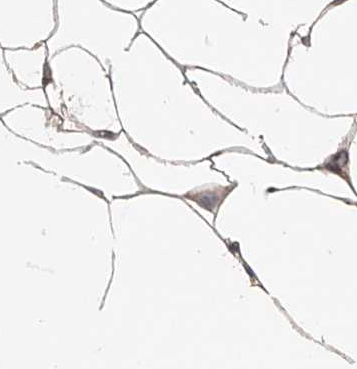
{"staining": {"intensity": "moderate", "quantity": ">75%", "location": "cytoplasmic/membranous"}, "tissue": "adipose tissue", "cell_type": "Adipocytes", "image_type": "normal", "snomed": [{"axis": "morphology", "description": "Normal tissue, NOS"}, {"axis": "topography", "description": "Breast"}], "caption": "Protein expression analysis of unremarkable adipose tissue displays moderate cytoplasmic/membranous expression in about >75% of adipocytes. The staining was performed using DAB (3,3'-diaminobenzidine), with brown indicating positive protein expression. Nuclei are stained blue with hematoxylin.", "gene": "CFAP410", "patient": {"sex": "female", "age": 23}}